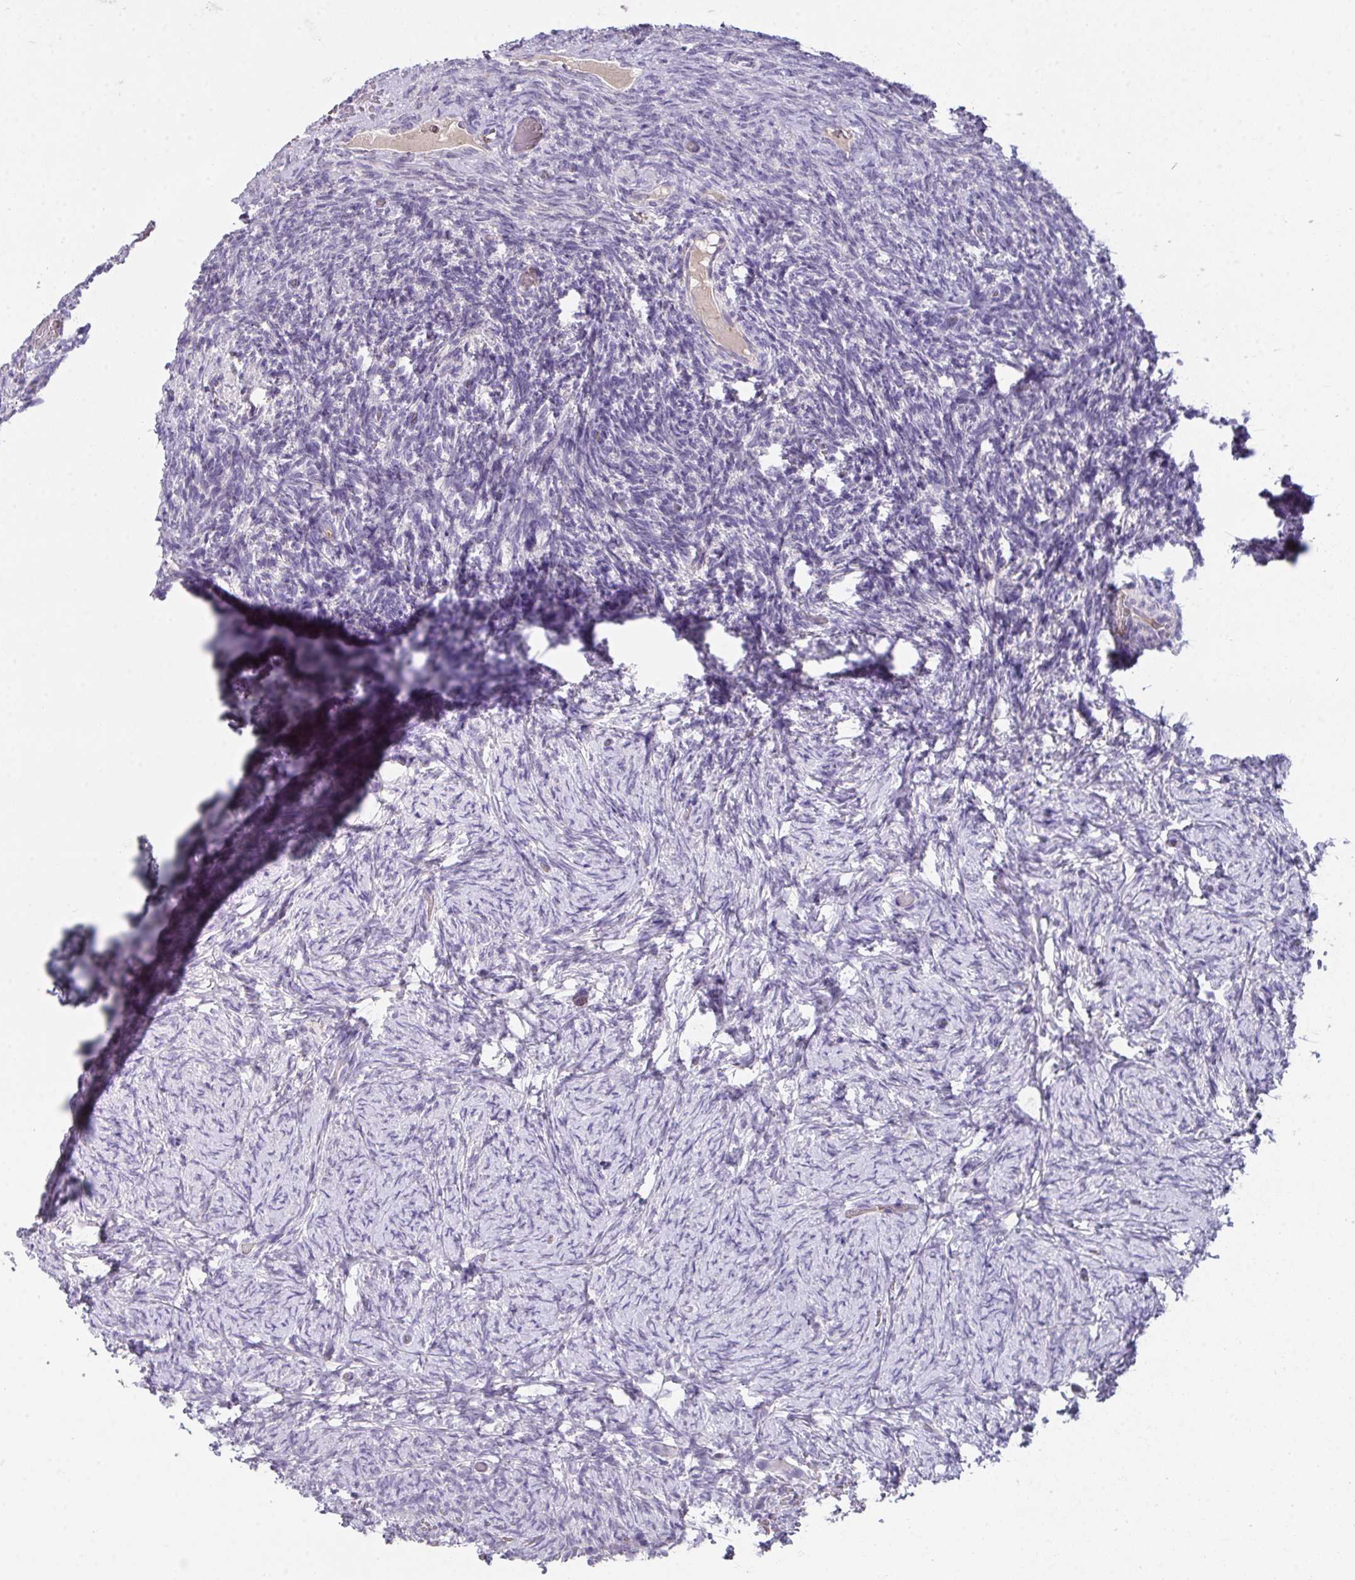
{"staining": {"intensity": "negative", "quantity": "none", "location": "none"}, "tissue": "ovary", "cell_type": "Ovarian stroma cells", "image_type": "normal", "snomed": [{"axis": "morphology", "description": "Normal tissue, NOS"}, {"axis": "topography", "description": "Ovary"}], "caption": "Benign ovary was stained to show a protein in brown. There is no significant staining in ovarian stroma cells.", "gene": "GLTPD2", "patient": {"sex": "female", "age": 34}}